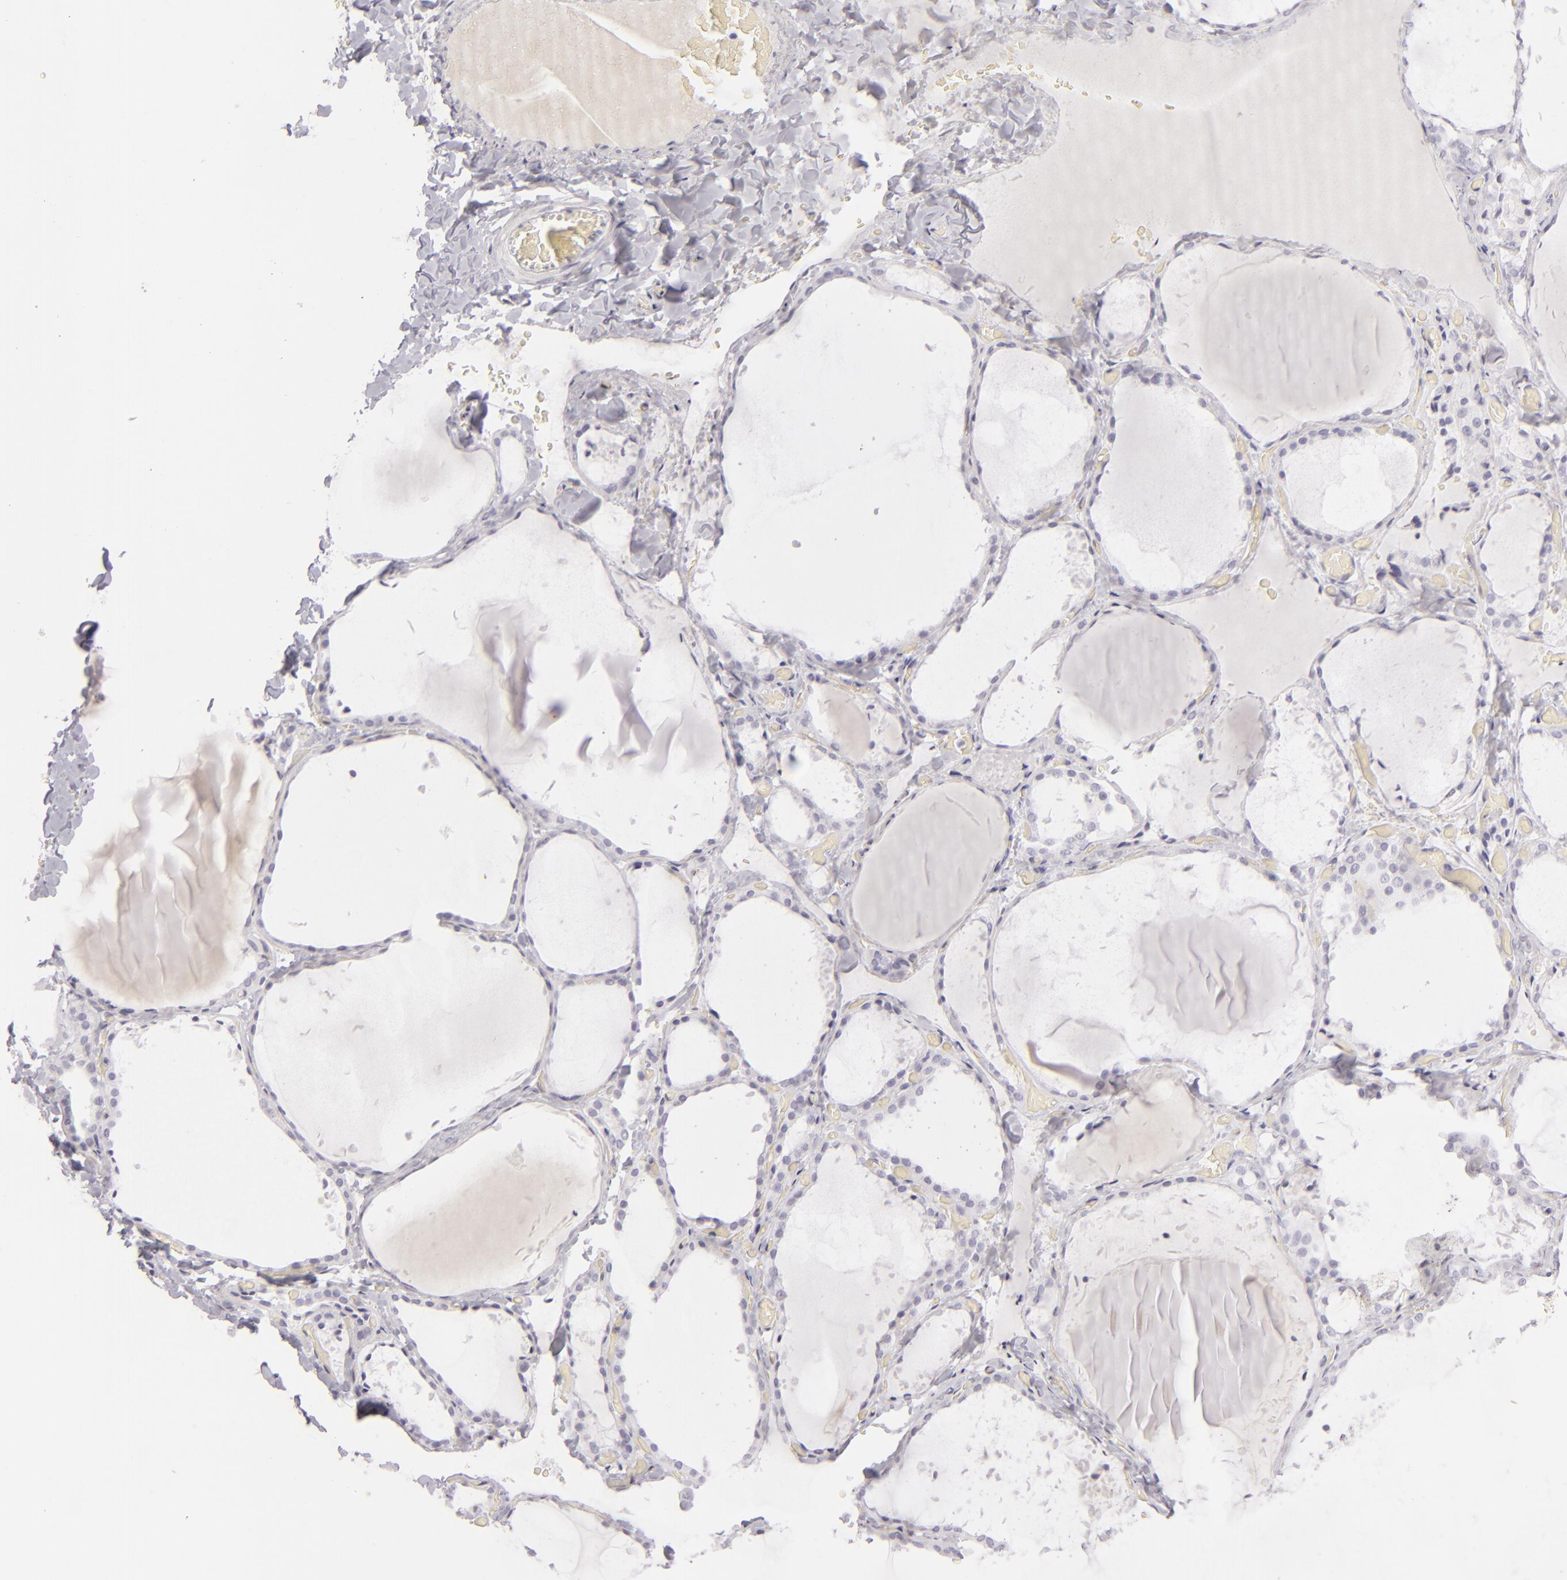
{"staining": {"intensity": "negative", "quantity": "none", "location": "none"}, "tissue": "thyroid gland", "cell_type": "Glandular cells", "image_type": "normal", "snomed": [{"axis": "morphology", "description": "Normal tissue, NOS"}, {"axis": "topography", "description": "Thyroid gland"}], "caption": "This image is of normal thyroid gland stained with immunohistochemistry (IHC) to label a protein in brown with the nuclei are counter-stained blue. There is no positivity in glandular cells.", "gene": "CDX2", "patient": {"sex": "female", "age": 22}}